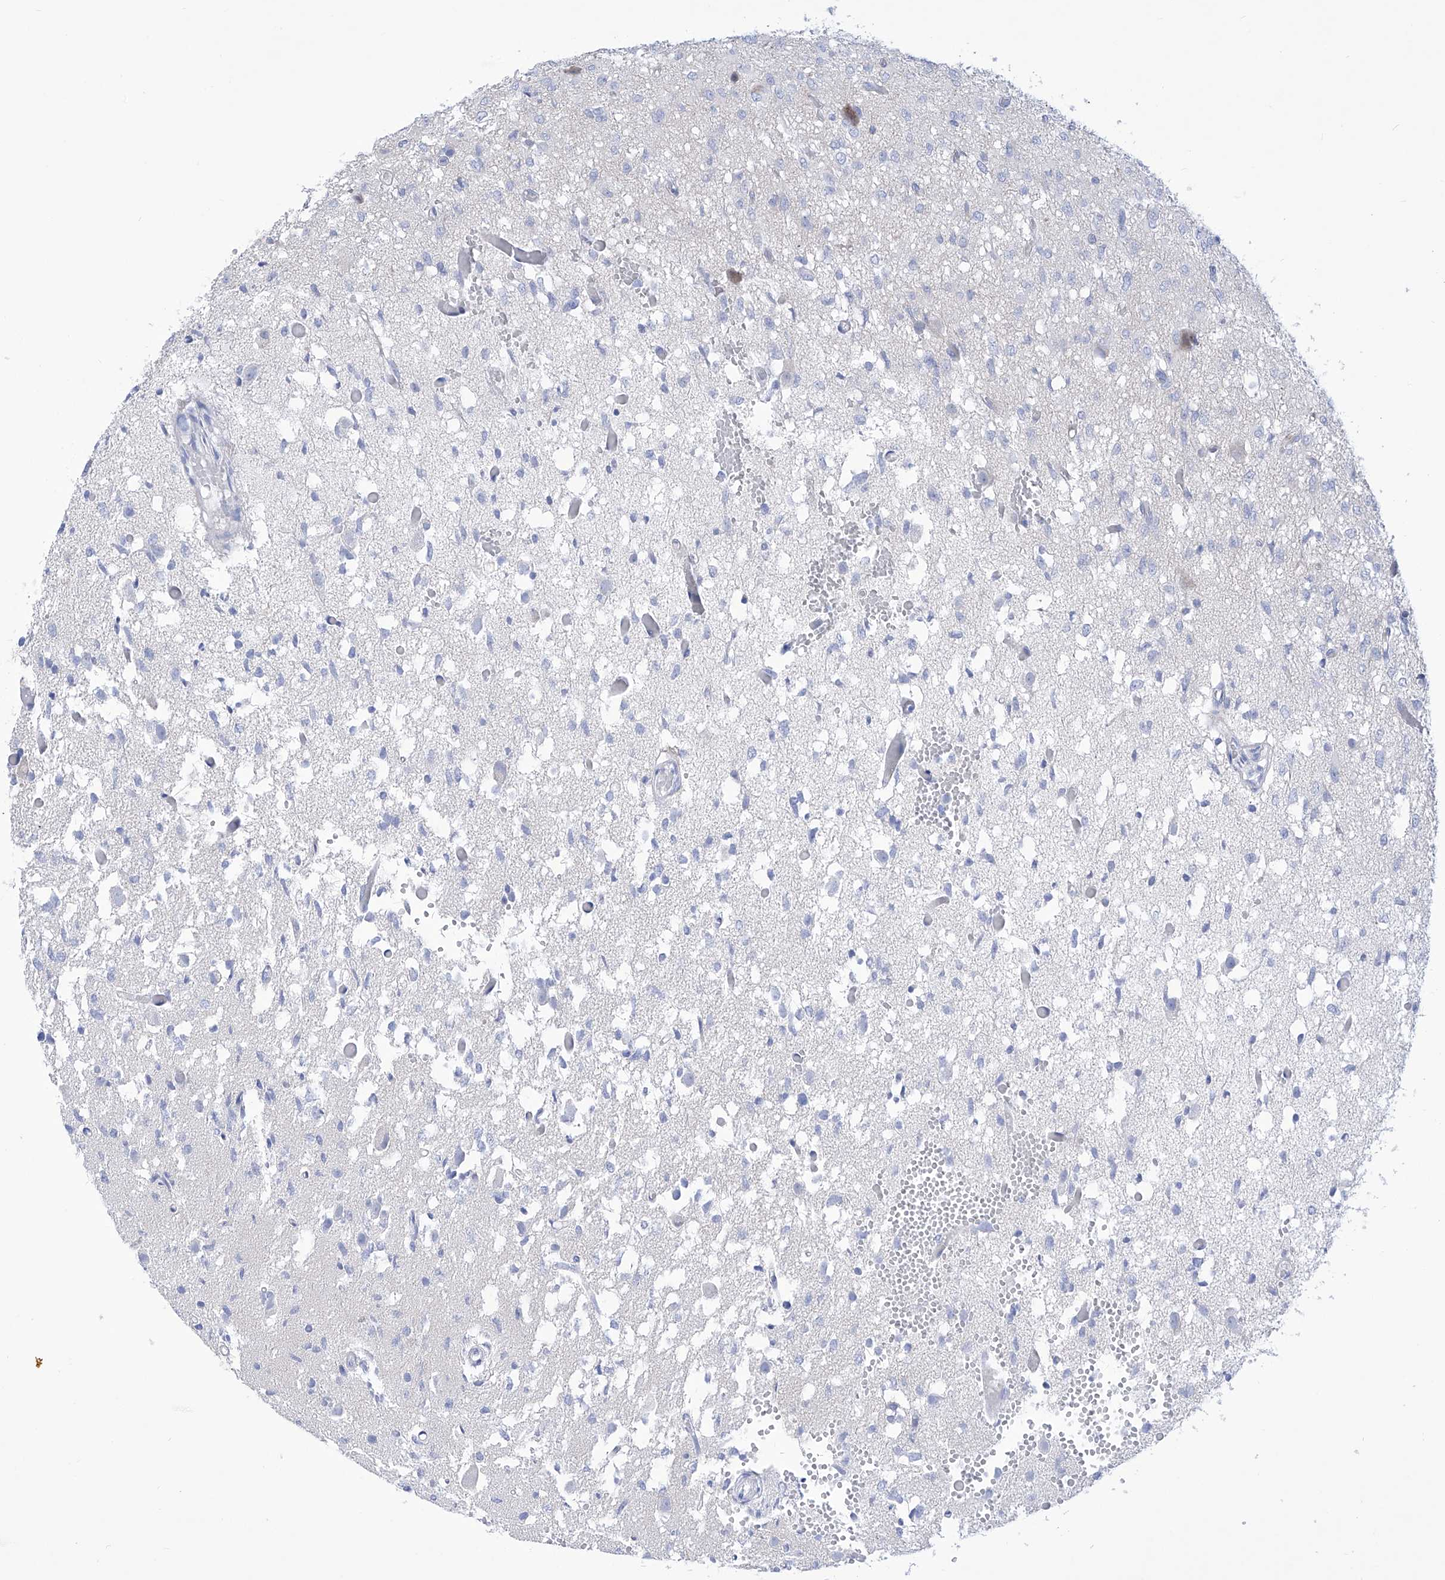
{"staining": {"intensity": "negative", "quantity": "none", "location": "none"}, "tissue": "glioma", "cell_type": "Tumor cells", "image_type": "cancer", "snomed": [{"axis": "morphology", "description": "Glioma, malignant, High grade"}, {"axis": "topography", "description": "Brain"}], "caption": "Tumor cells are negative for brown protein staining in high-grade glioma (malignant). (Immunohistochemistry, brightfield microscopy, high magnification).", "gene": "C1orf87", "patient": {"sex": "female", "age": 59}}